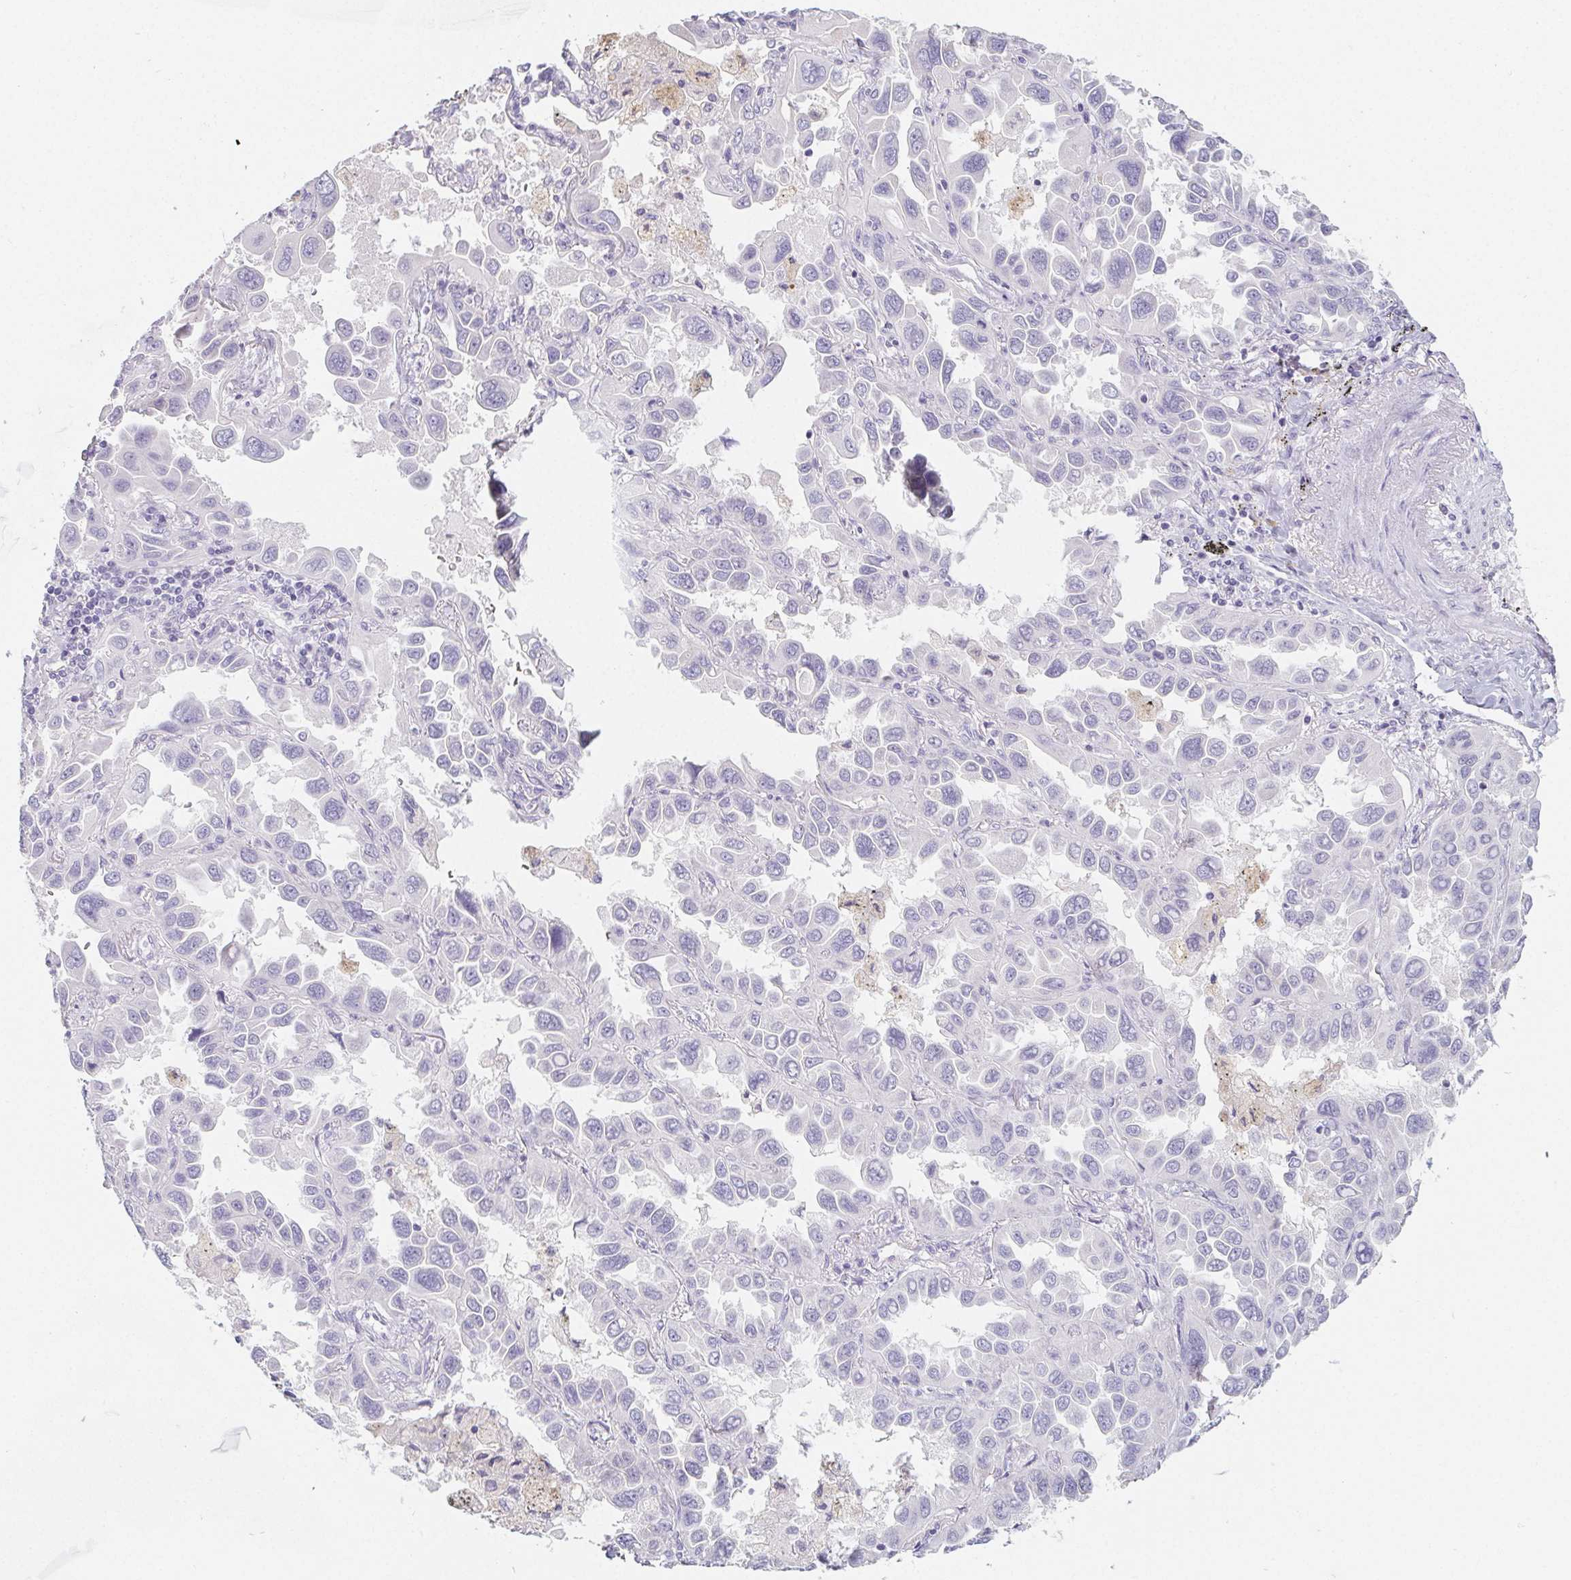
{"staining": {"intensity": "negative", "quantity": "none", "location": "none"}, "tissue": "lung cancer", "cell_type": "Tumor cells", "image_type": "cancer", "snomed": [{"axis": "morphology", "description": "Adenocarcinoma, NOS"}, {"axis": "topography", "description": "Lung"}], "caption": "Immunohistochemistry (IHC) of lung cancer (adenocarcinoma) shows no expression in tumor cells.", "gene": "GLIPR1L1", "patient": {"sex": "male", "age": 64}}